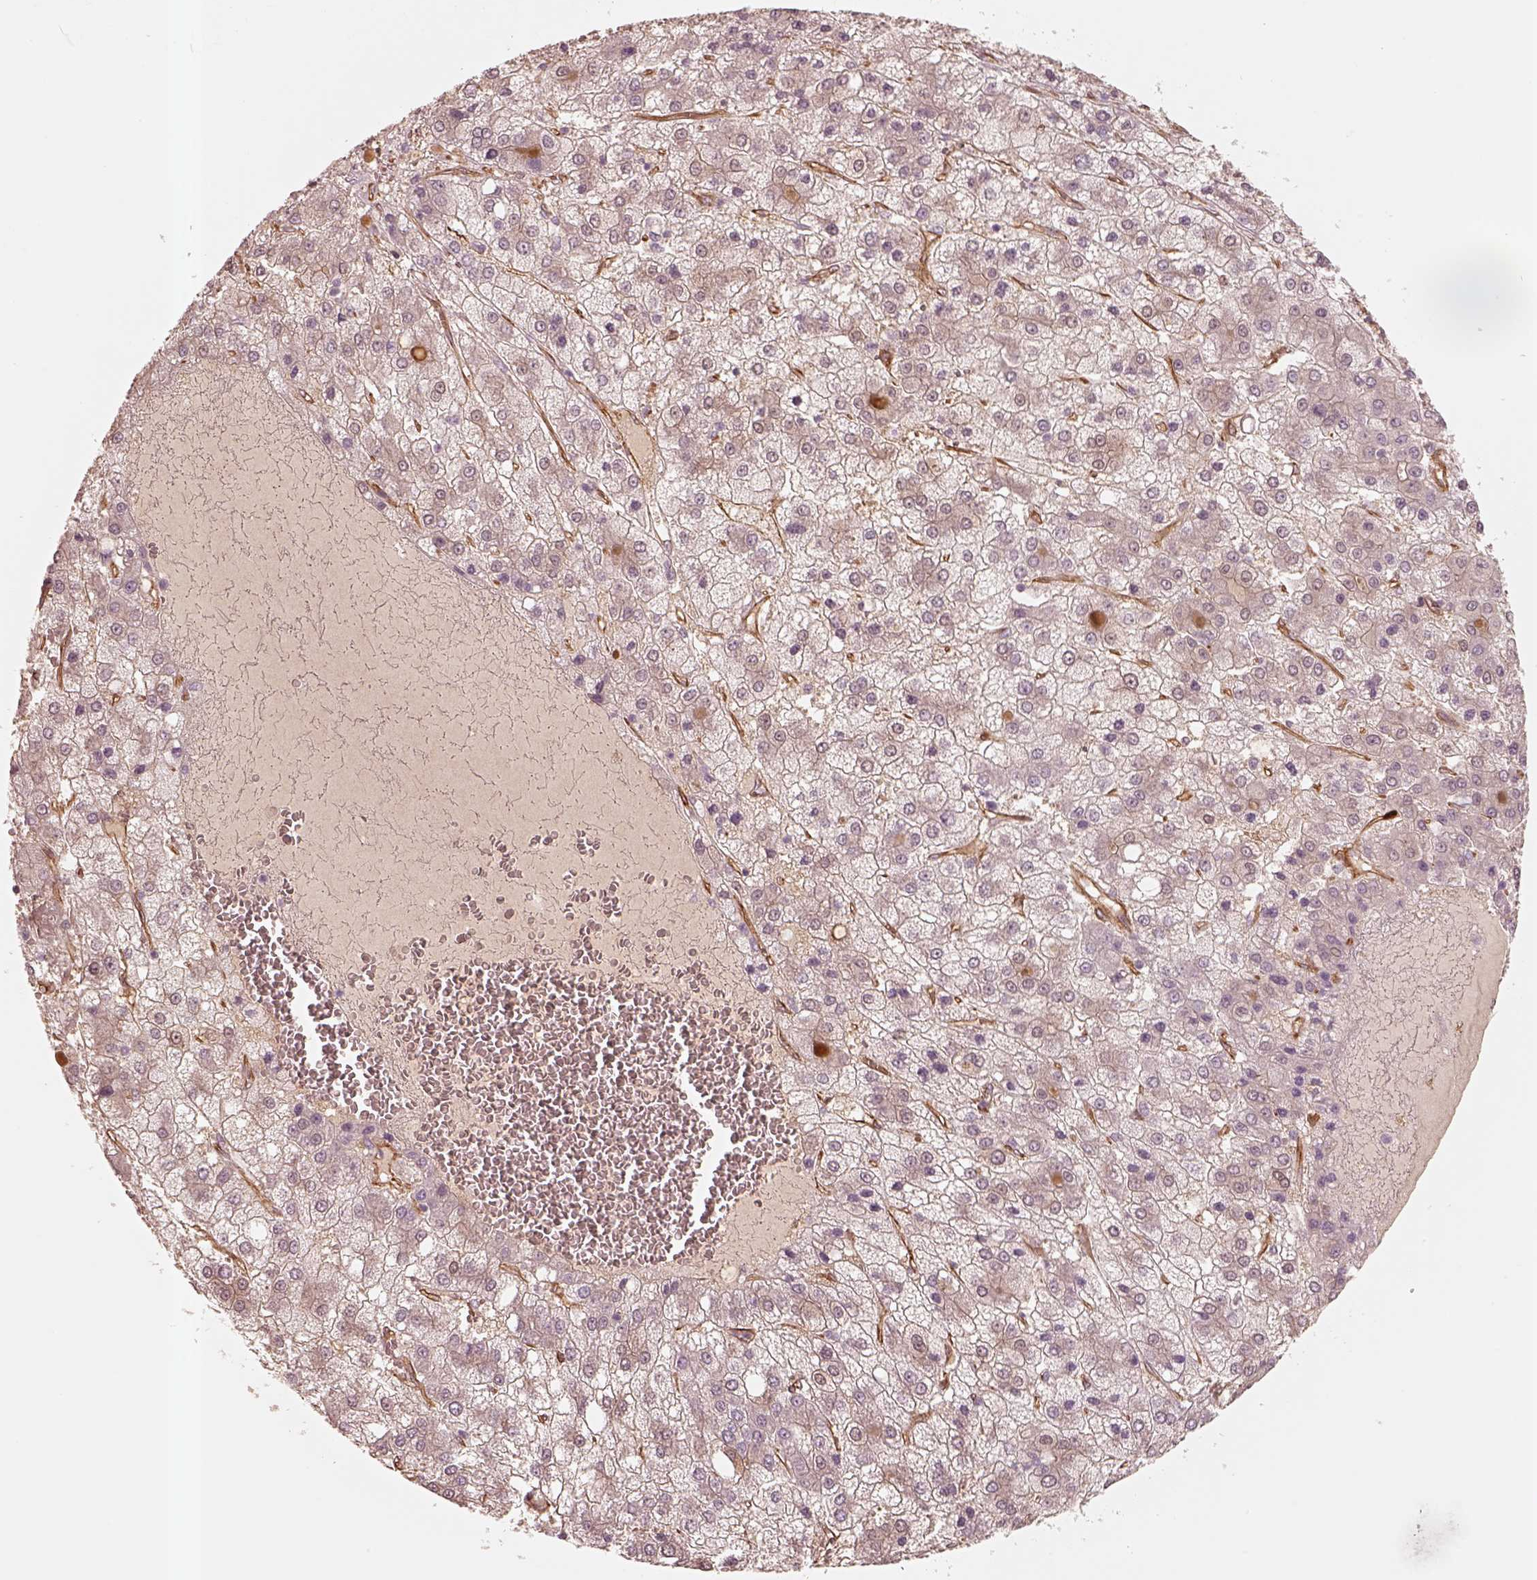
{"staining": {"intensity": "weak", "quantity": "25%-75%", "location": "cytoplasmic/membranous"}, "tissue": "liver cancer", "cell_type": "Tumor cells", "image_type": "cancer", "snomed": [{"axis": "morphology", "description": "Carcinoma, Hepatocellular, NOS"}, {"axis": "topography", "description": "Liver"}], "caption": "The immunohistochemical stain shows weak cytoplasmic/membranous expression in tumor cells of liver cancer (hepatocellular carcinoma) tissue.", "gene": "CRYM", "patient": {"sex": "male", "age": 73}}